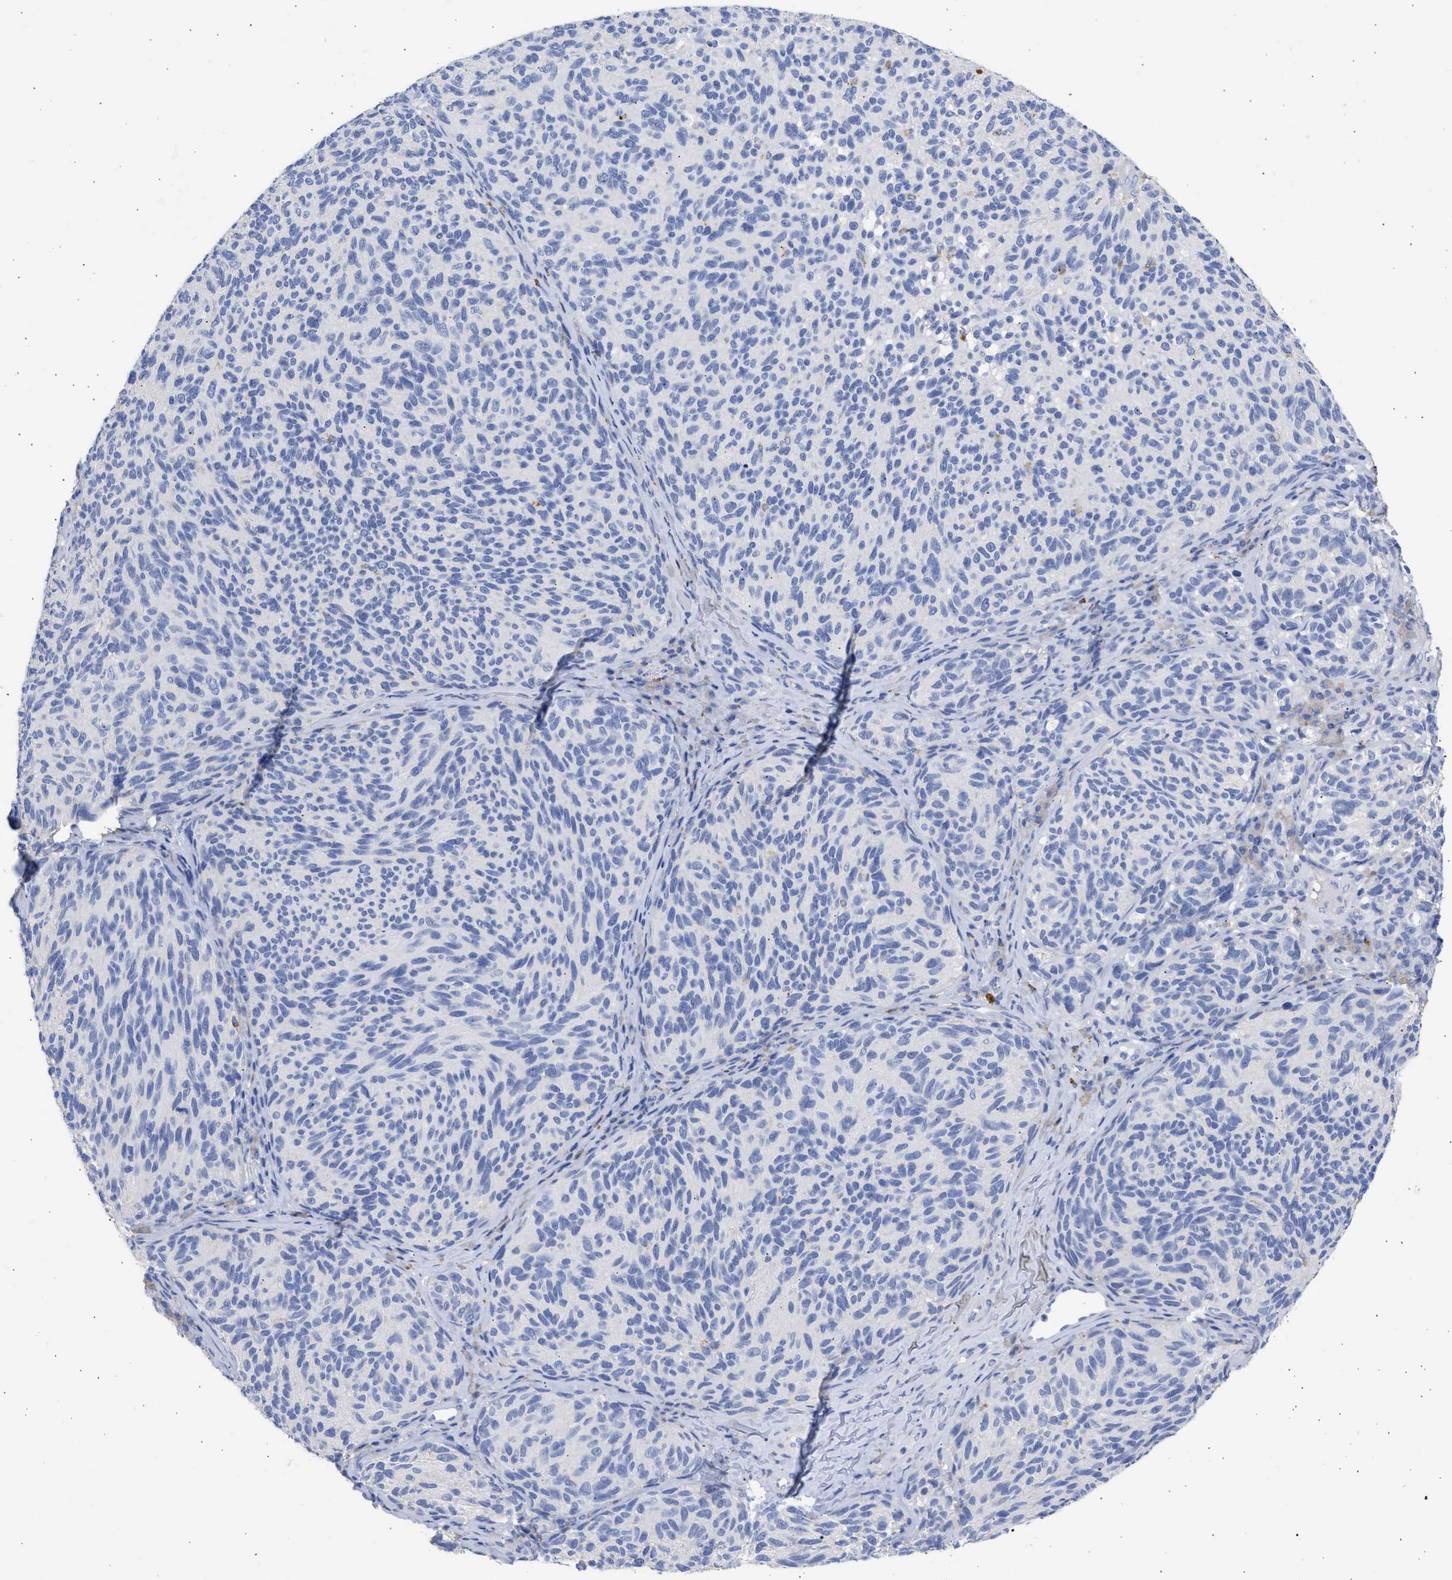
{"staining": {"intensity": "negative", "quantity": "none", "location": "none"}, "tissue": "melanoma", "cell_type": "Tumor cells", "image_type": "cancer", "snomed": [{"axis": "morphology", "description": "Malignant melanoma, NOS"}, {"axis": "topography", "description": "Skin"}], "caption": "Human malignant melanoma stained for a protein using IHC demonstrates no positivity in tumor cells.", "gene": "RSPH1", "patient": {"sex": "female", "age": 73}}